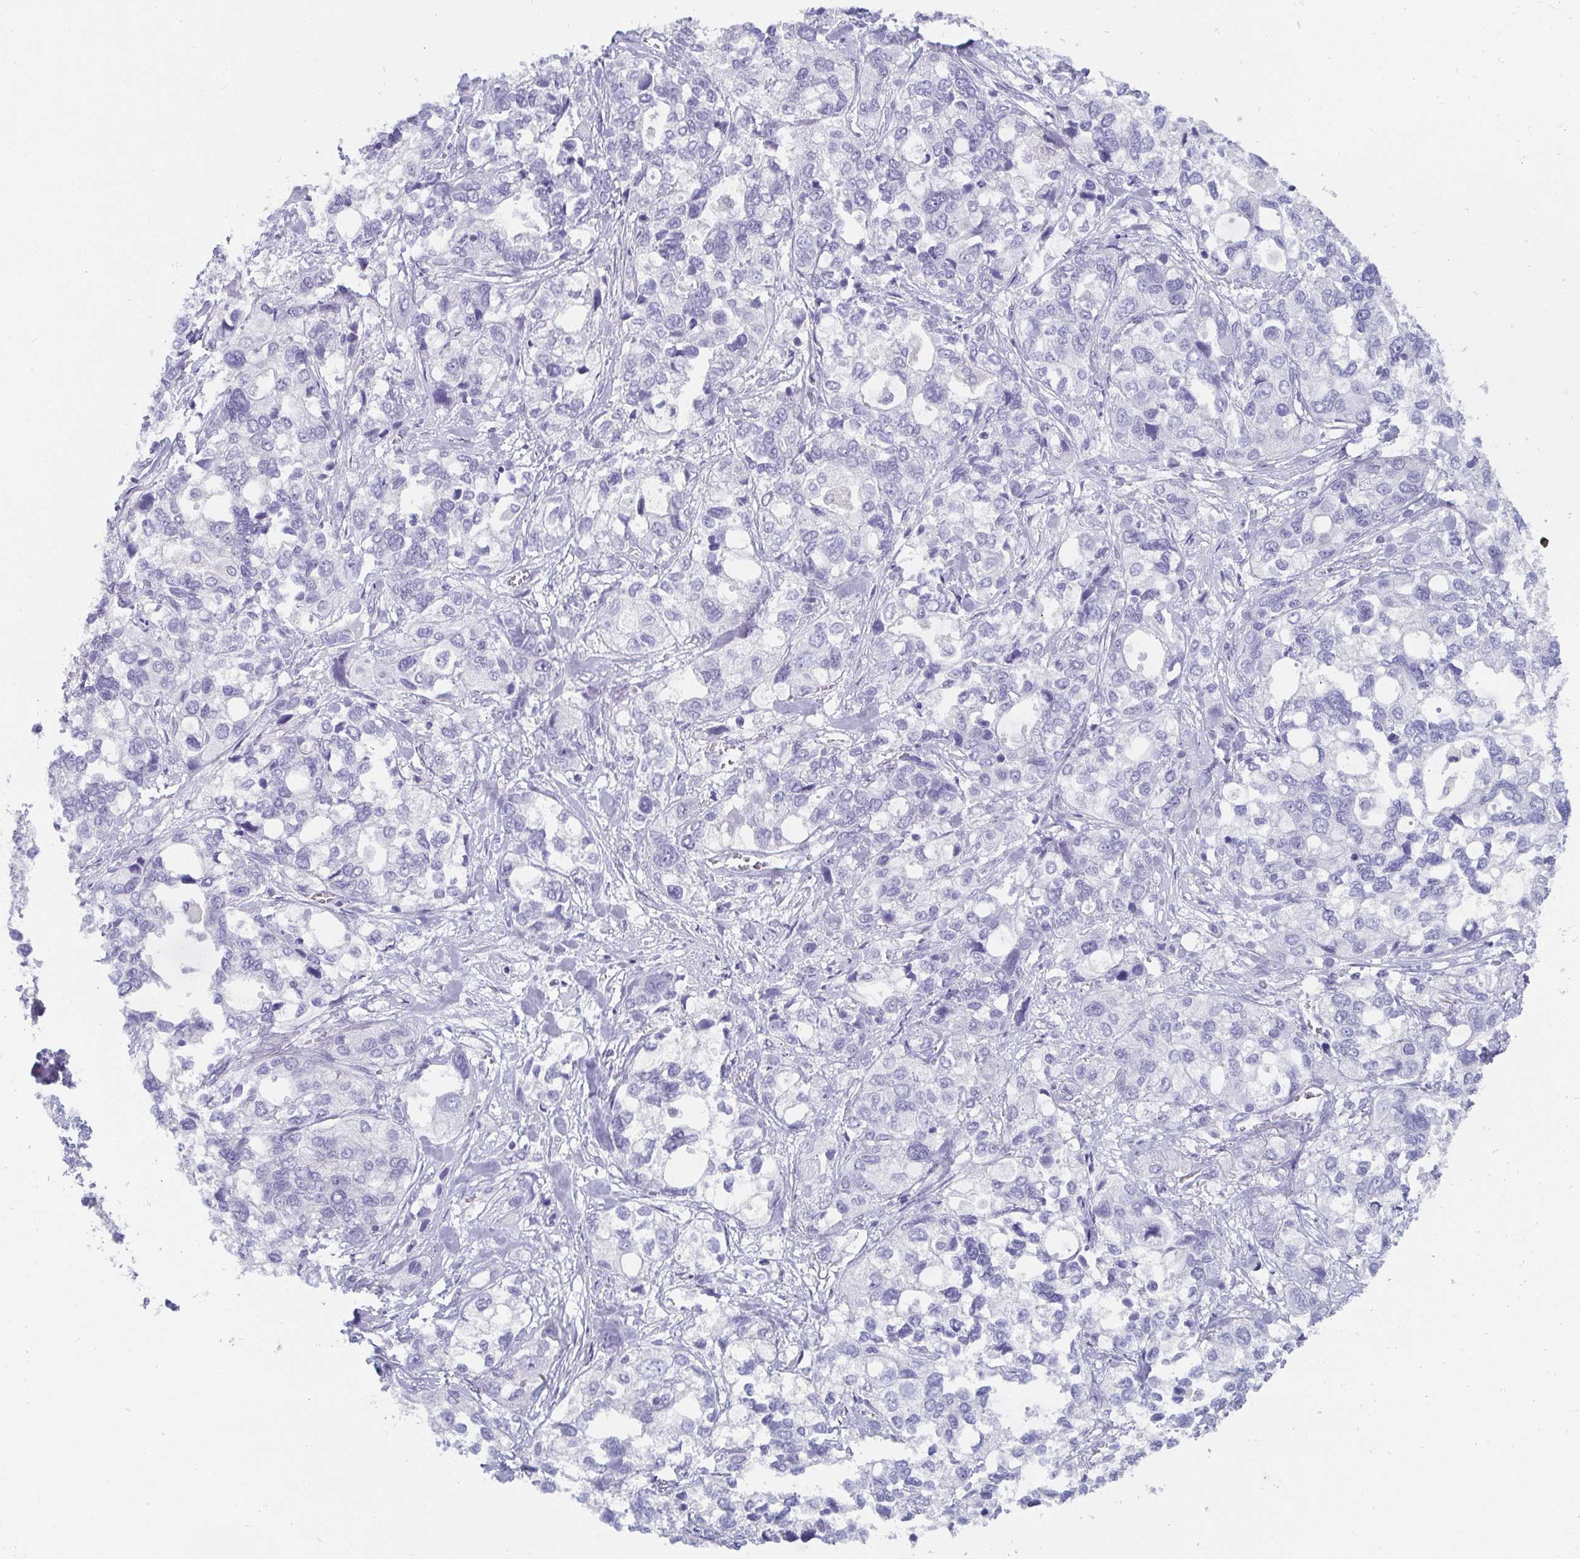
{"staining": {"intensity": "negative", "quantity": "none", "location": "none"}, "tissue": "stomach cancer", "cell_type": "Tumor cells", "image_type": "cancer", "snomed": [{"axis": "morphology", "description": "Adenocarcinoma, NOS"}, {"axis": "topography", "description": "Stomach, upper"}], "caption": "There is no significant staining in tumor cells of adenocarcinoma (stomach).", "gene": "DYDC2", "patient": {"sex": "female", "age": 81}}